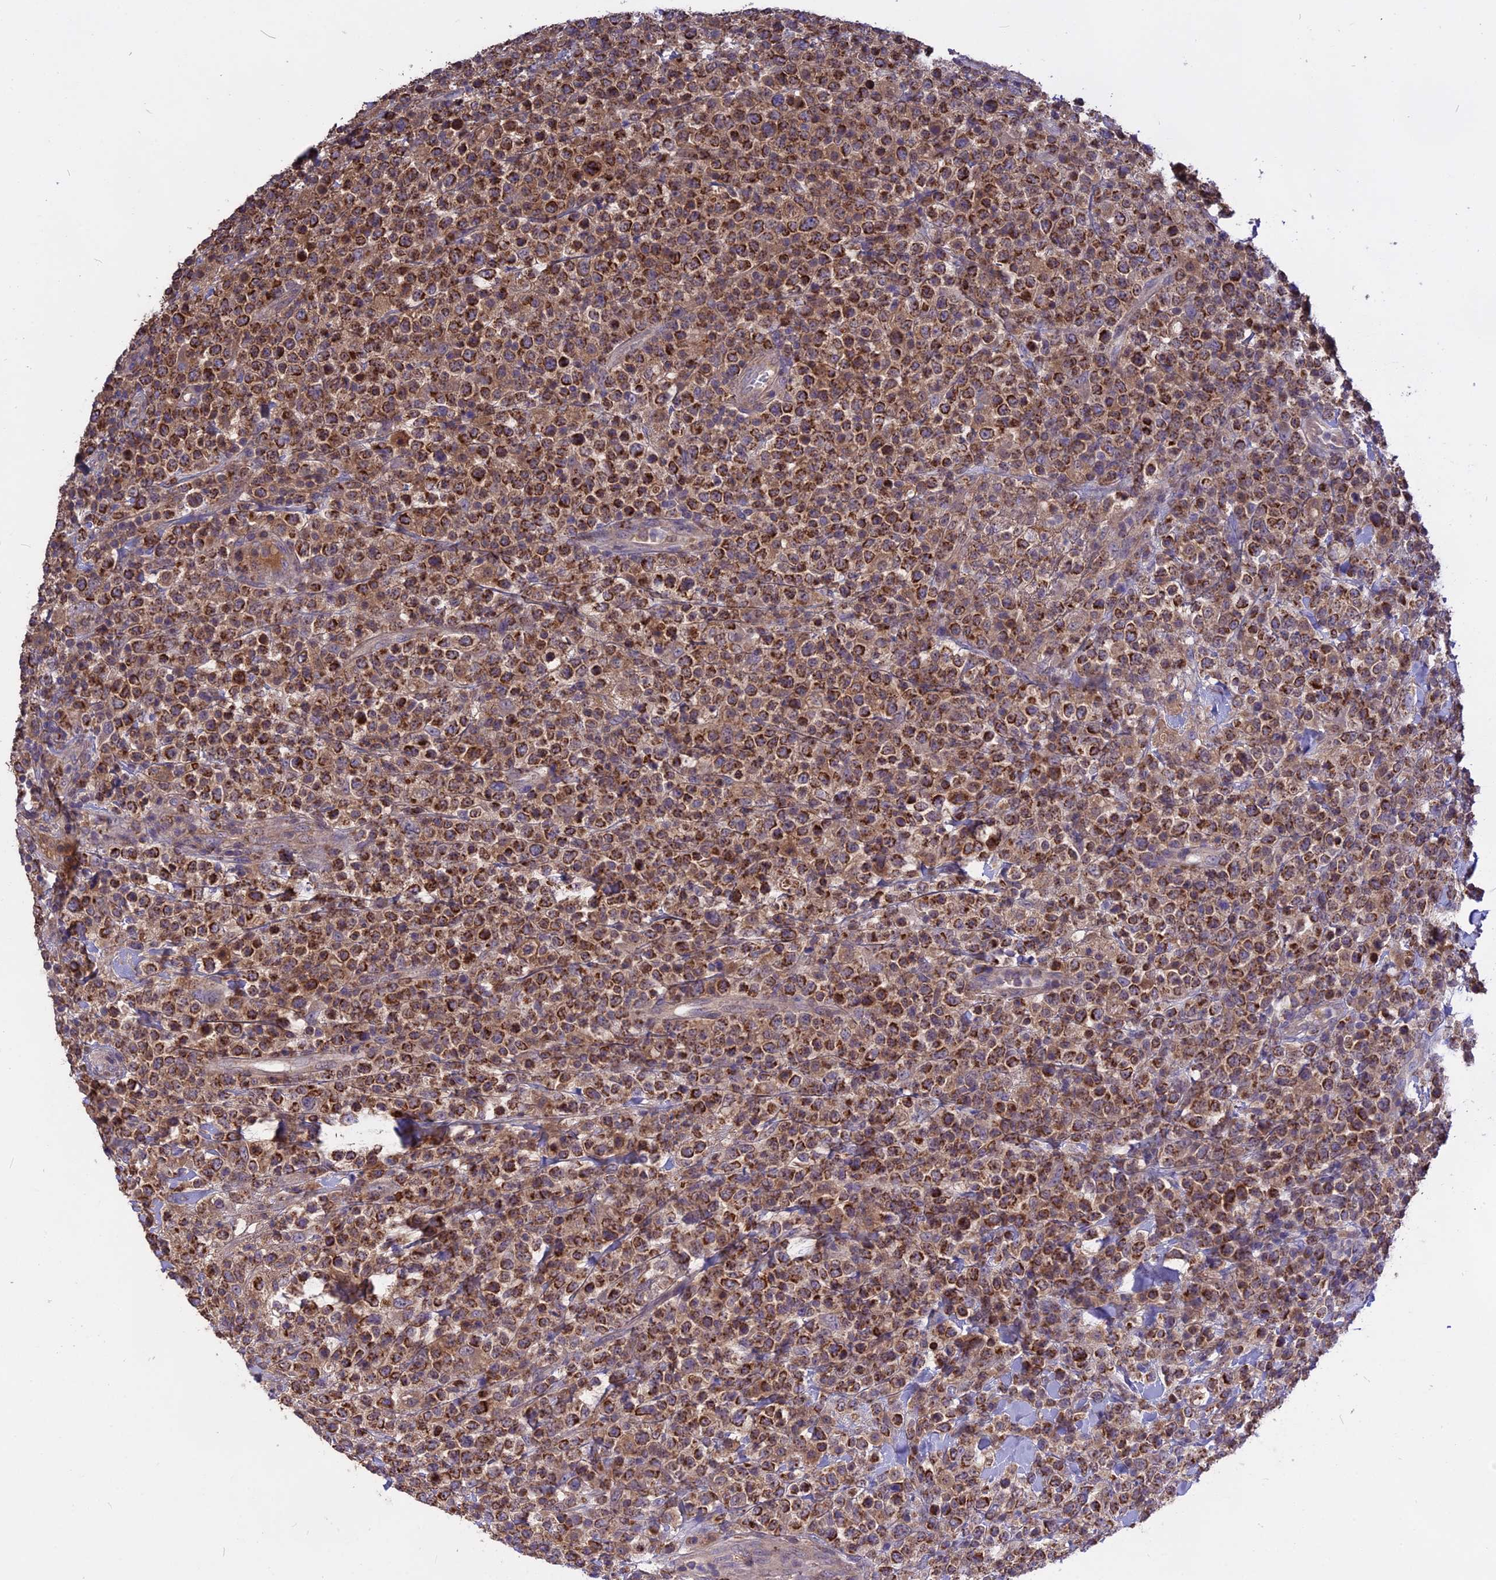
{"staining": {"intensity": "strong", "quantity": ">75%", "location": "cytoplasmic/membranous"}, "tissue": "lymphoma", "cell_type": "Tumor cells", "image_type": "cancer", "snomed": [{"axis": "morphology", "description": "Malignant lymphoma, non-Hodgkin's type, High grade"}, {"axis": "topography", "description": "Colon"}], "caption": "Approximately >75% of tumor cells in human lymphoma demonstrate strong cytoplasmic/membranous protein staining as visualized by brown immunohistochemical staining.", "gene": "NUDT8", "patient": {"sex": "female", "age": 53}}